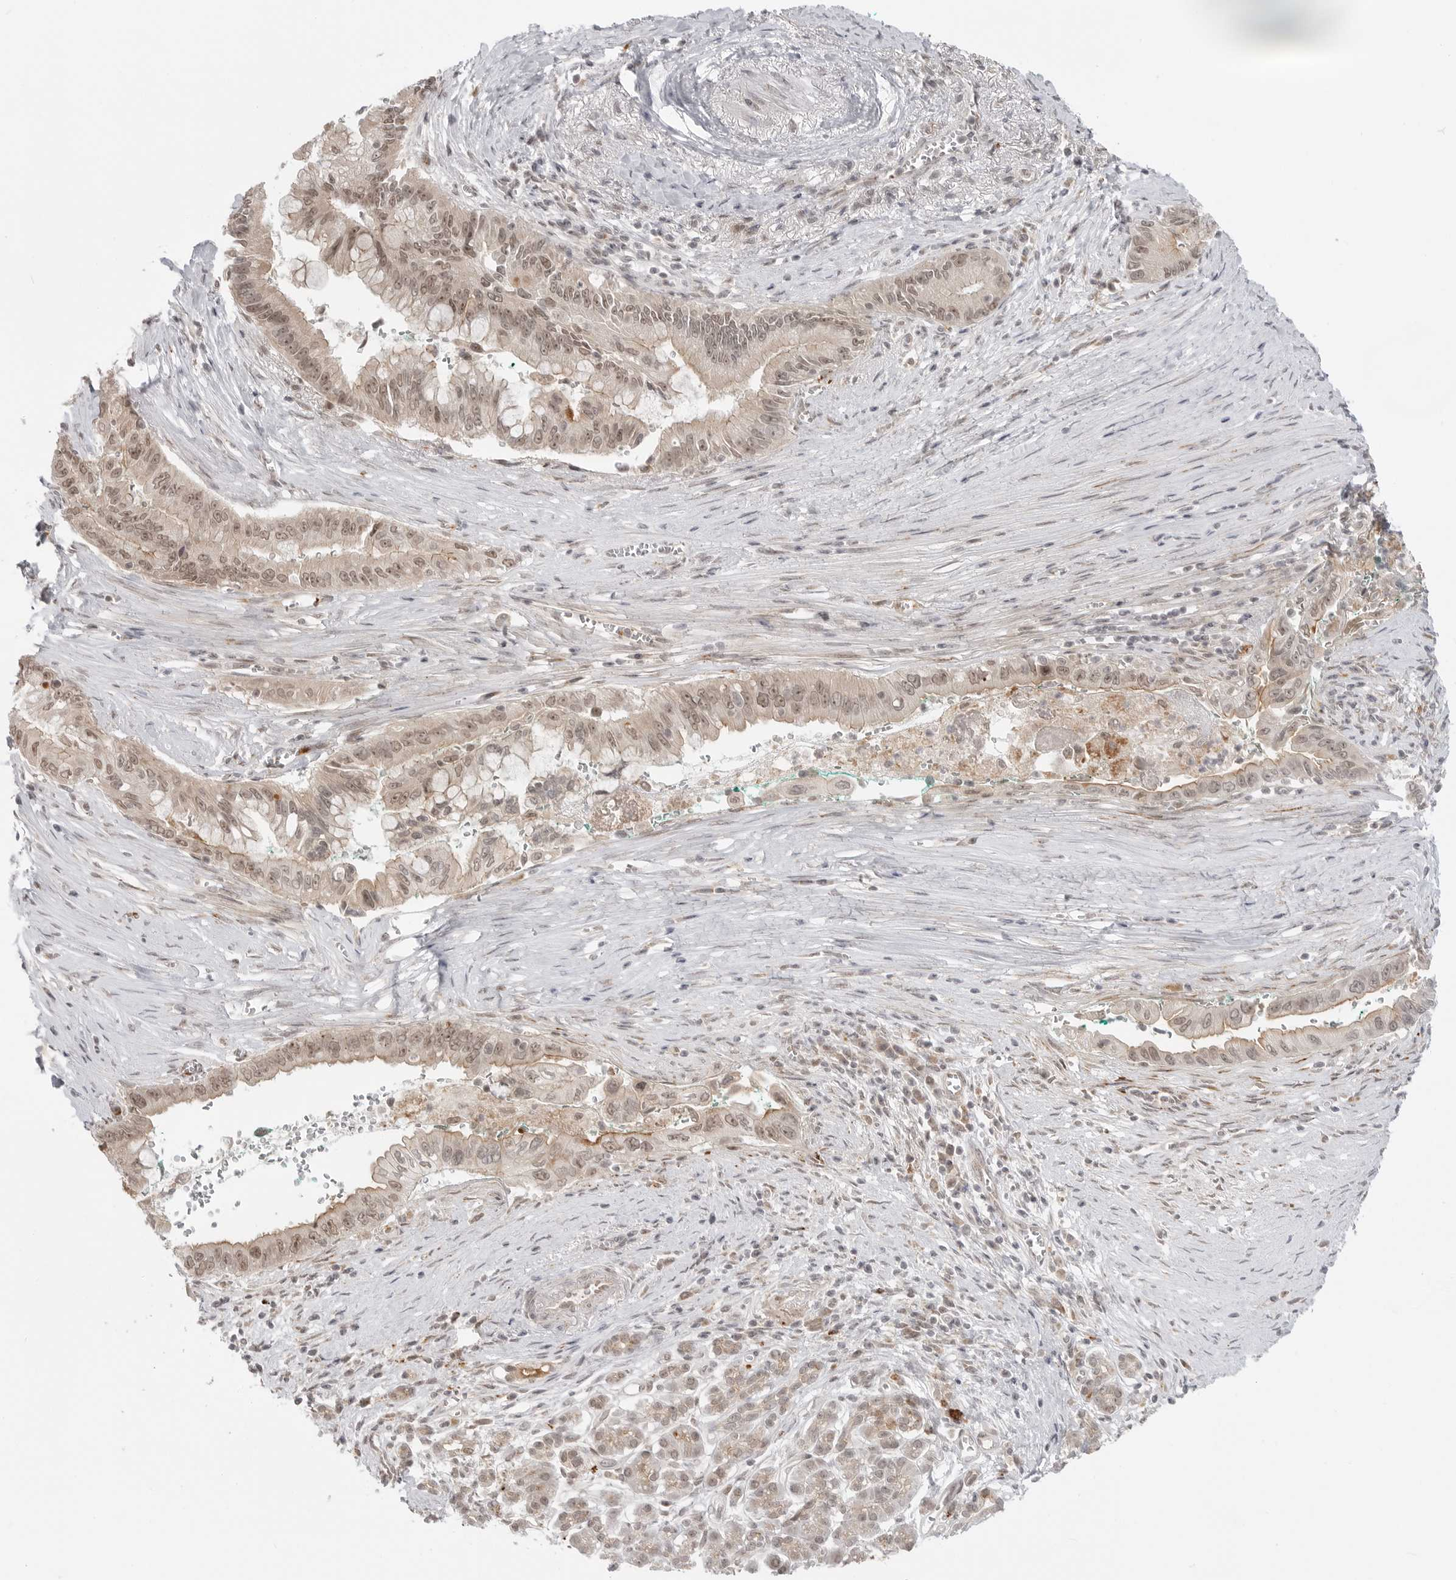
{"staining": {"intensity": "moderate", "quantity": ">75%", "location": "nuclear"}, "tissue": "pancreatic cancer", "cell_type": "Tumor cells", "image_type": "cancer", "snomed": [{"axis": "morphology", "description": "Adenocarcinoma, NOS"}, {"axis": "topography", "description": "Pancreas"}], "caption": "This micrograph displays immunohistochemistry staining of human pancreatic adenocarcinoma, with medium moderate nuclear positivity in about >75% of tumor cells.", "gene": "KALRN", "patient": {"sex": "male", "age": 78}}